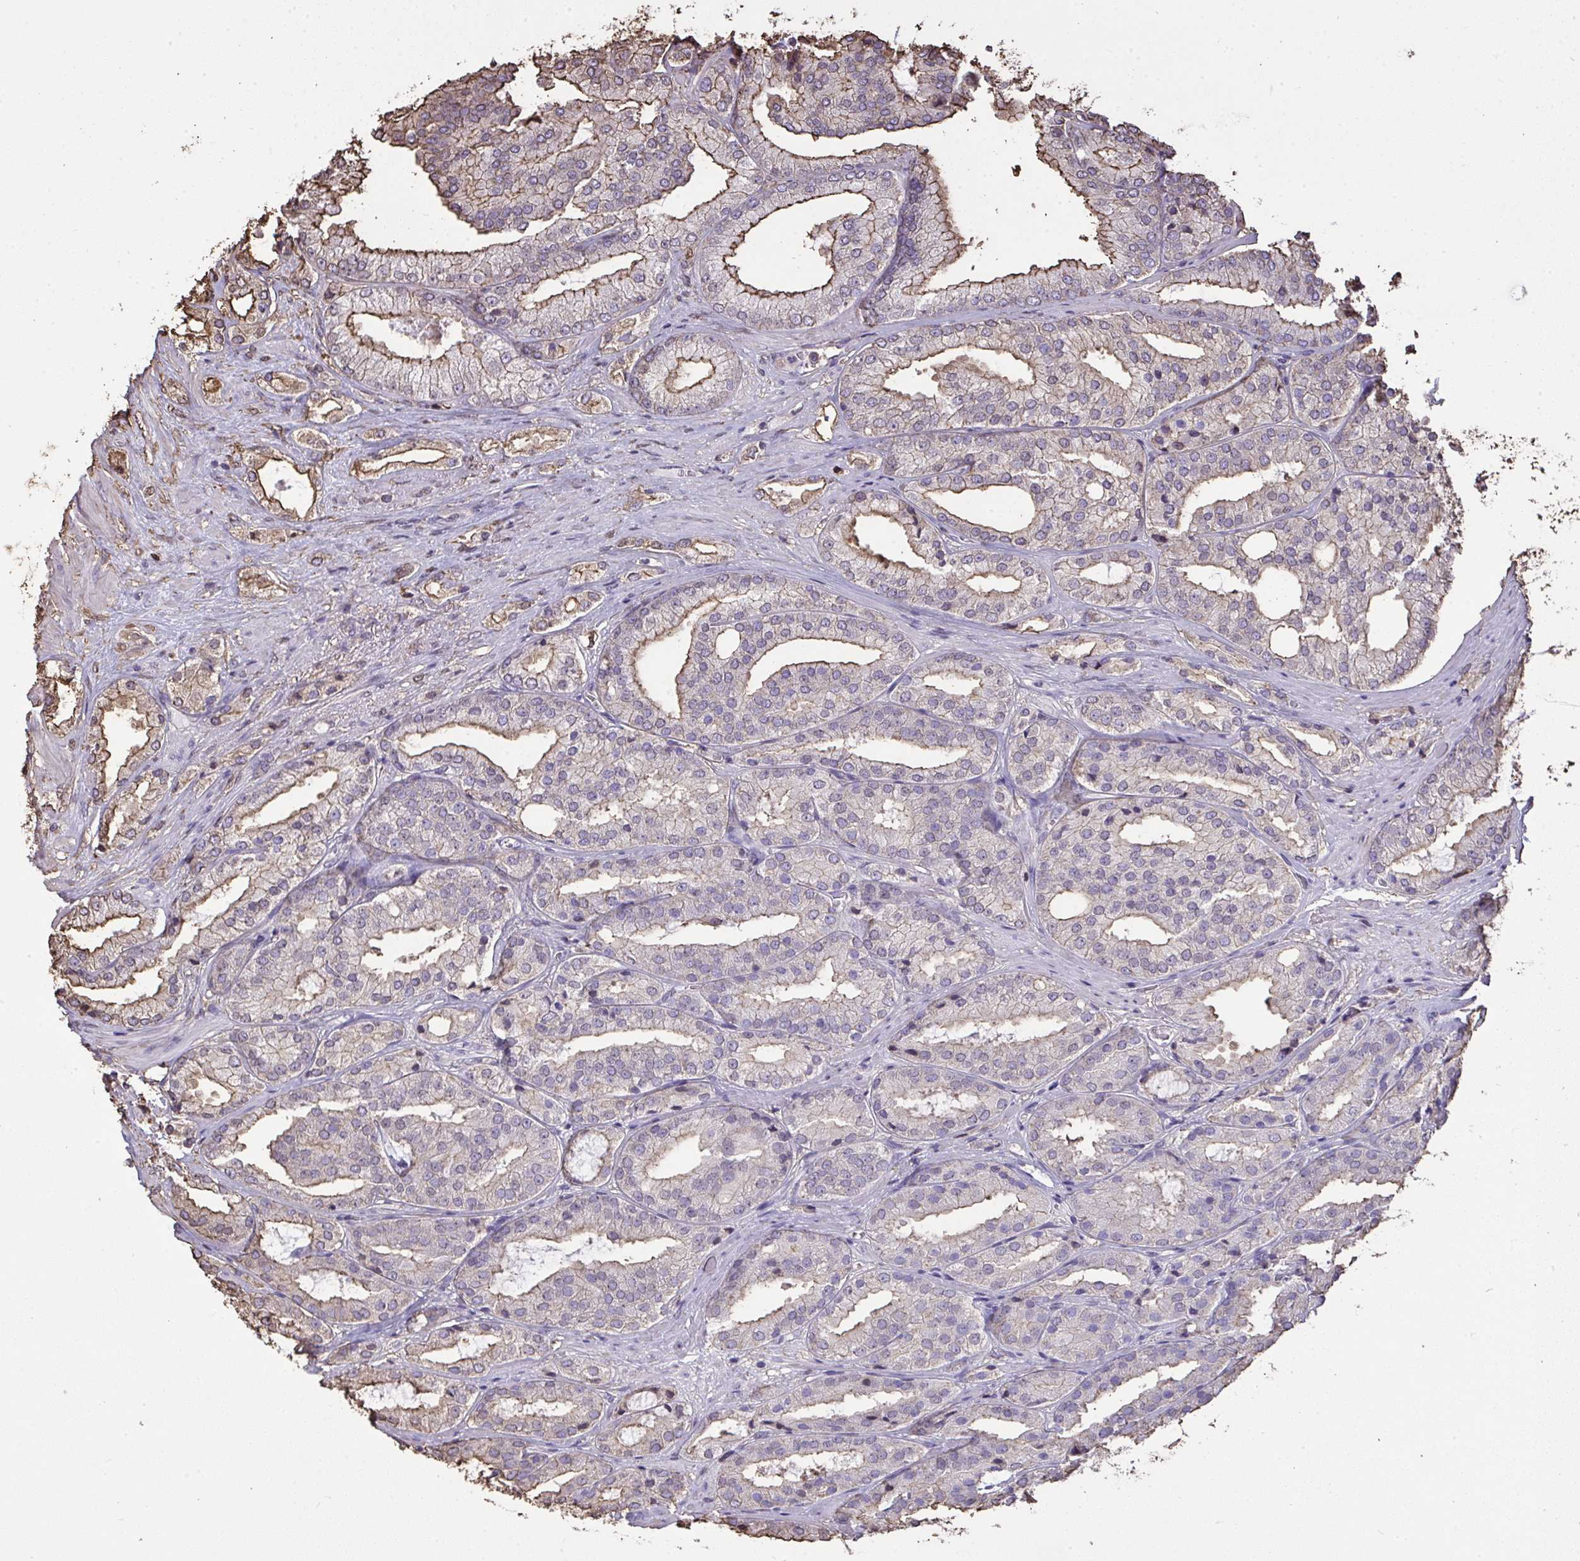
{"staining": {"intensity": "moderate", "quantity": "25%-75%", "location": "cytoplasmic/membranous"}, "tissue": "prostate cancer", "cell_type": "Tumor cells", "image_type": "cancer", "snomed": [{"axis": "morphology", "description": "Adenocarcinoma, High grade"}, {"axis": "topography", "description": "Prostate"}], "caption": "Prostate cancer tissue exhibits moderate cytoplasmic/membranous staining in approximately 25%-75% of tumor cells (DAB IHC with brightfield microscopy, high magnification).", "gene": "ANXA5", "patient": {"sex": "male", "age": 68}}